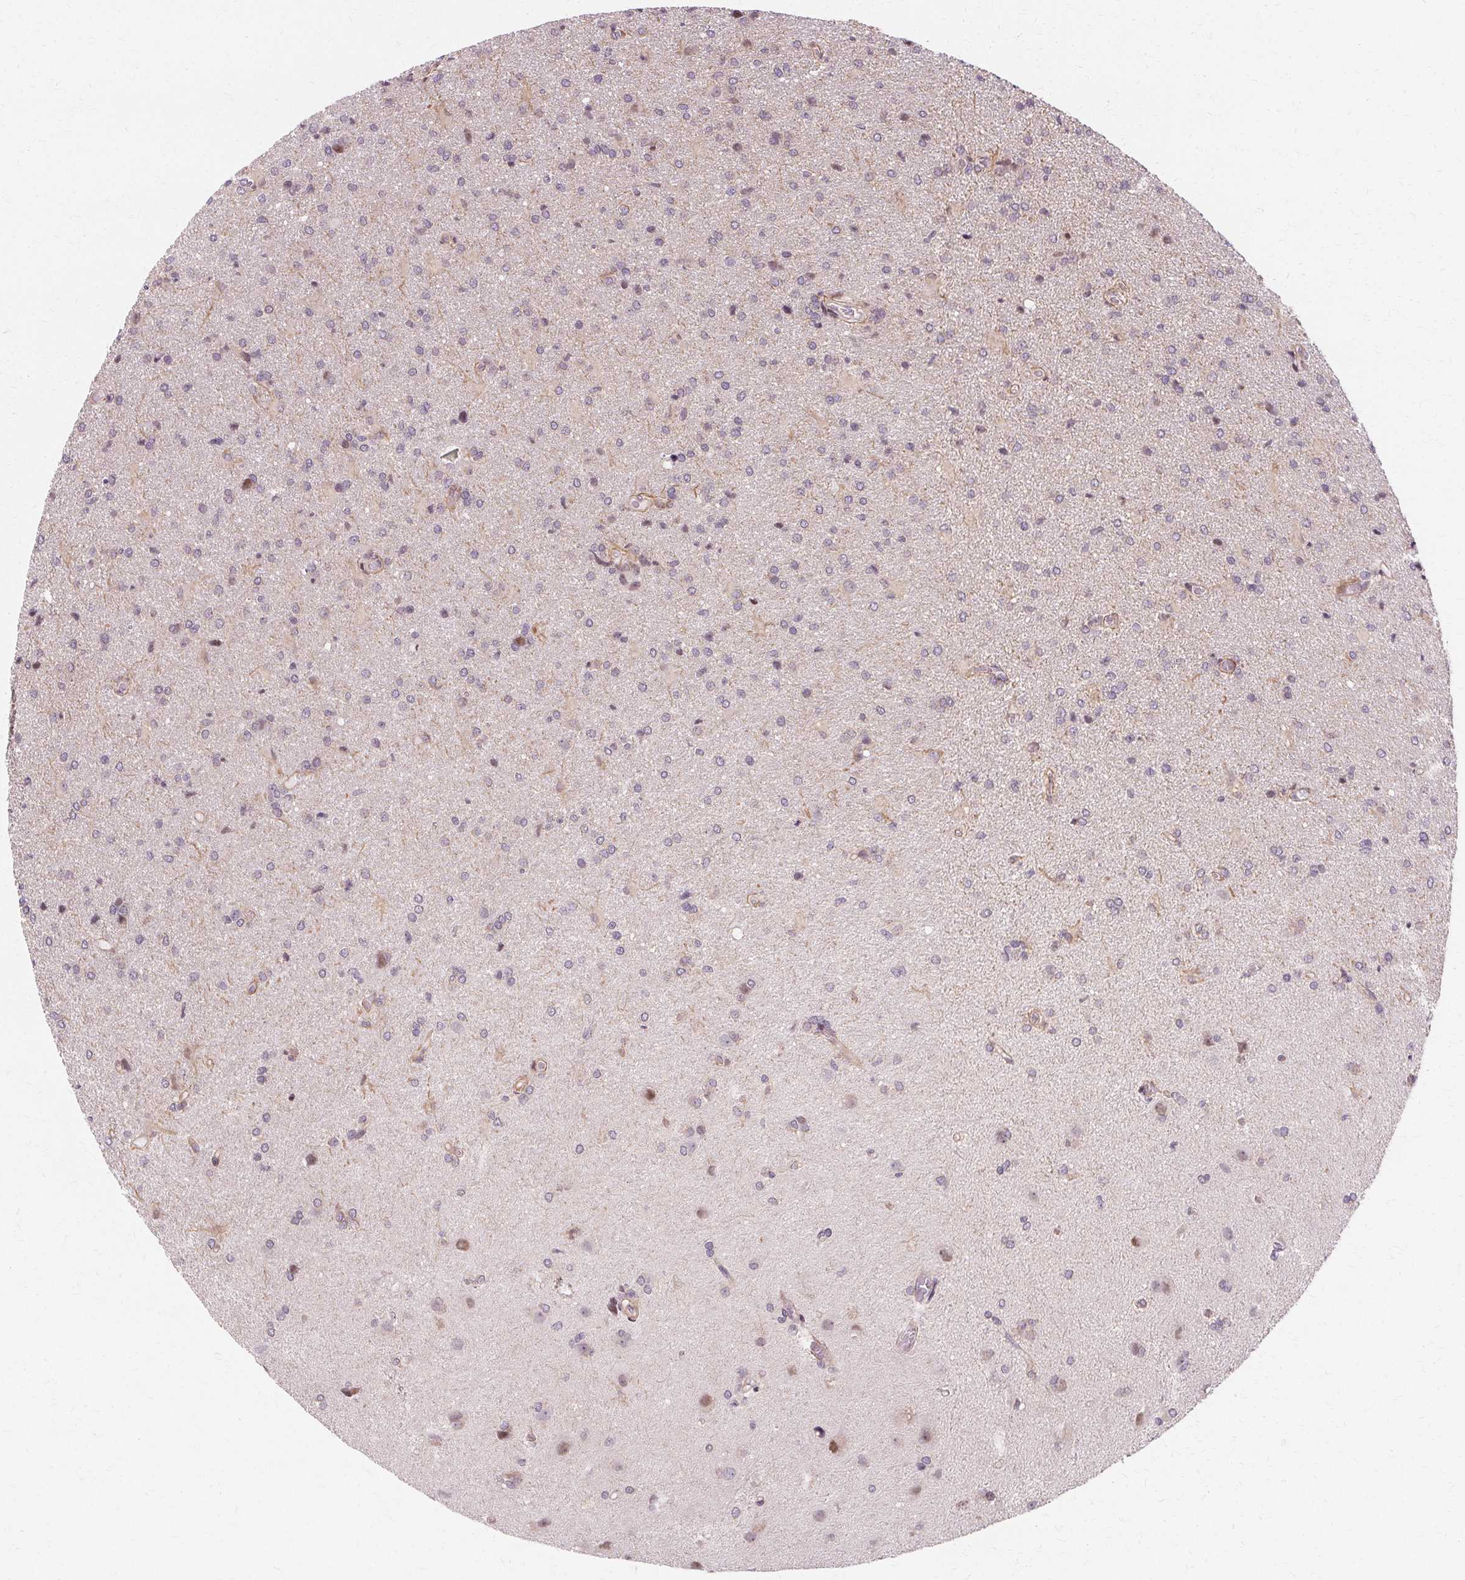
{"staining": {"intensity": "negative", "quantity": "none", "location": "none"}, "tissue": "glioma", "cell_type": "Tumor cells", "image_type": "cancer", "snomed": [{"axis": "morphology", "description": "Glioma, malignant, High grade"}, {"axis": "topography", "description": "Brain"}], "caption": "Glioma stained for a protein using immunohistochemistry exhibits no staining tumor cells.", "gene": "USP8", "patient": {"sex": "male", "age": 68}}